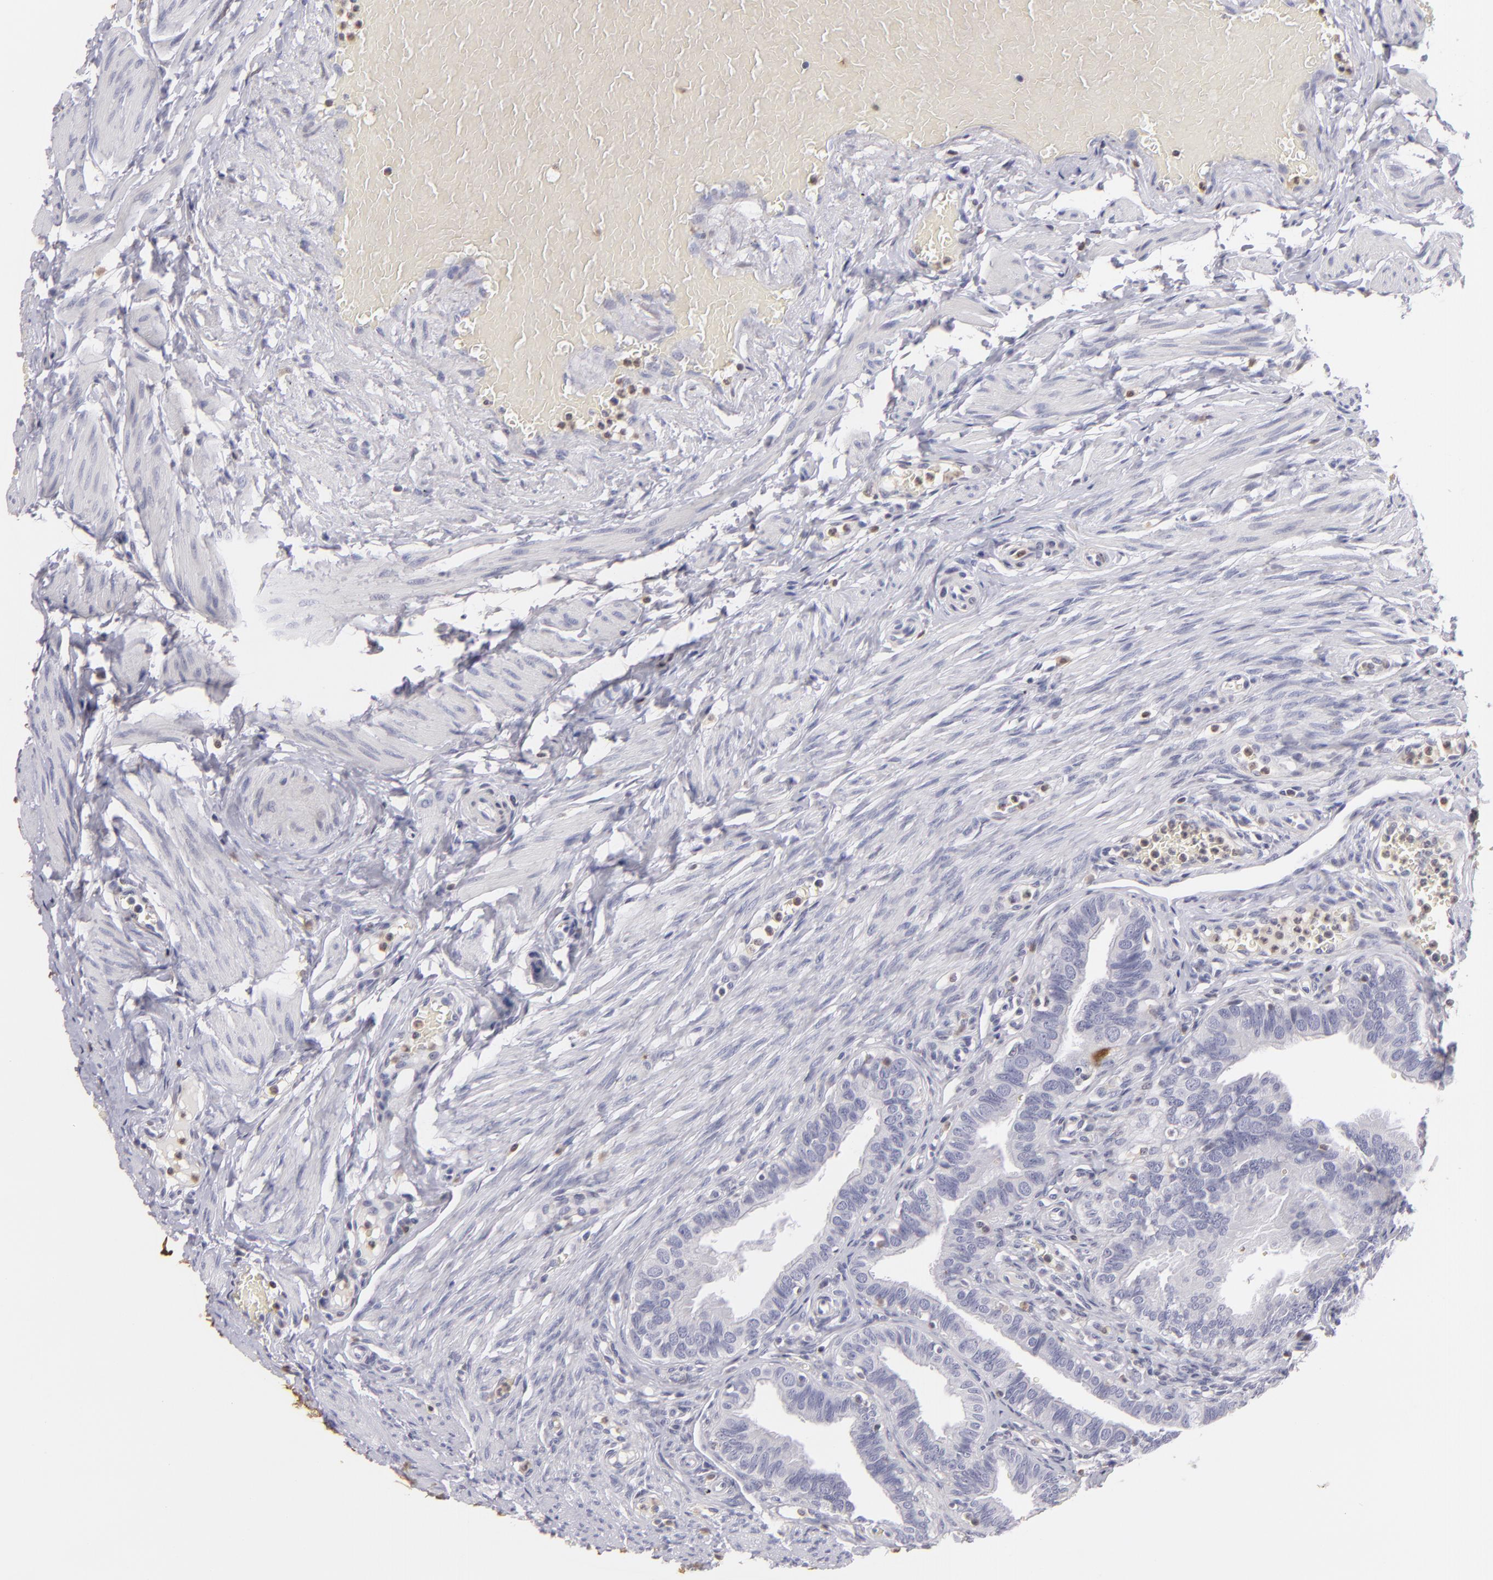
{"staining": {"intensity": "moderate", "quantity": "<25%", "location": "cytoplasmic/membranous,nuclear"}, "tissue": "fallopian tube", "cell_type": "Glandular cells", "image_type": "normal", "snomed": [{"axis": "morphology", "description": "Normal tissue, NOS"}, {"axis": "topography", "description": "Fallopian tube"}, {"axis": "topography", "description": "Ovary"}], "caption": "A low amount of moderate cytoplasmic/membranous,nuclear positivity is present in approximately <25% of glandular cells in benign fallopian tube.", "gene": "S100A2", "patient": {"sex": "female", "age": 51}}